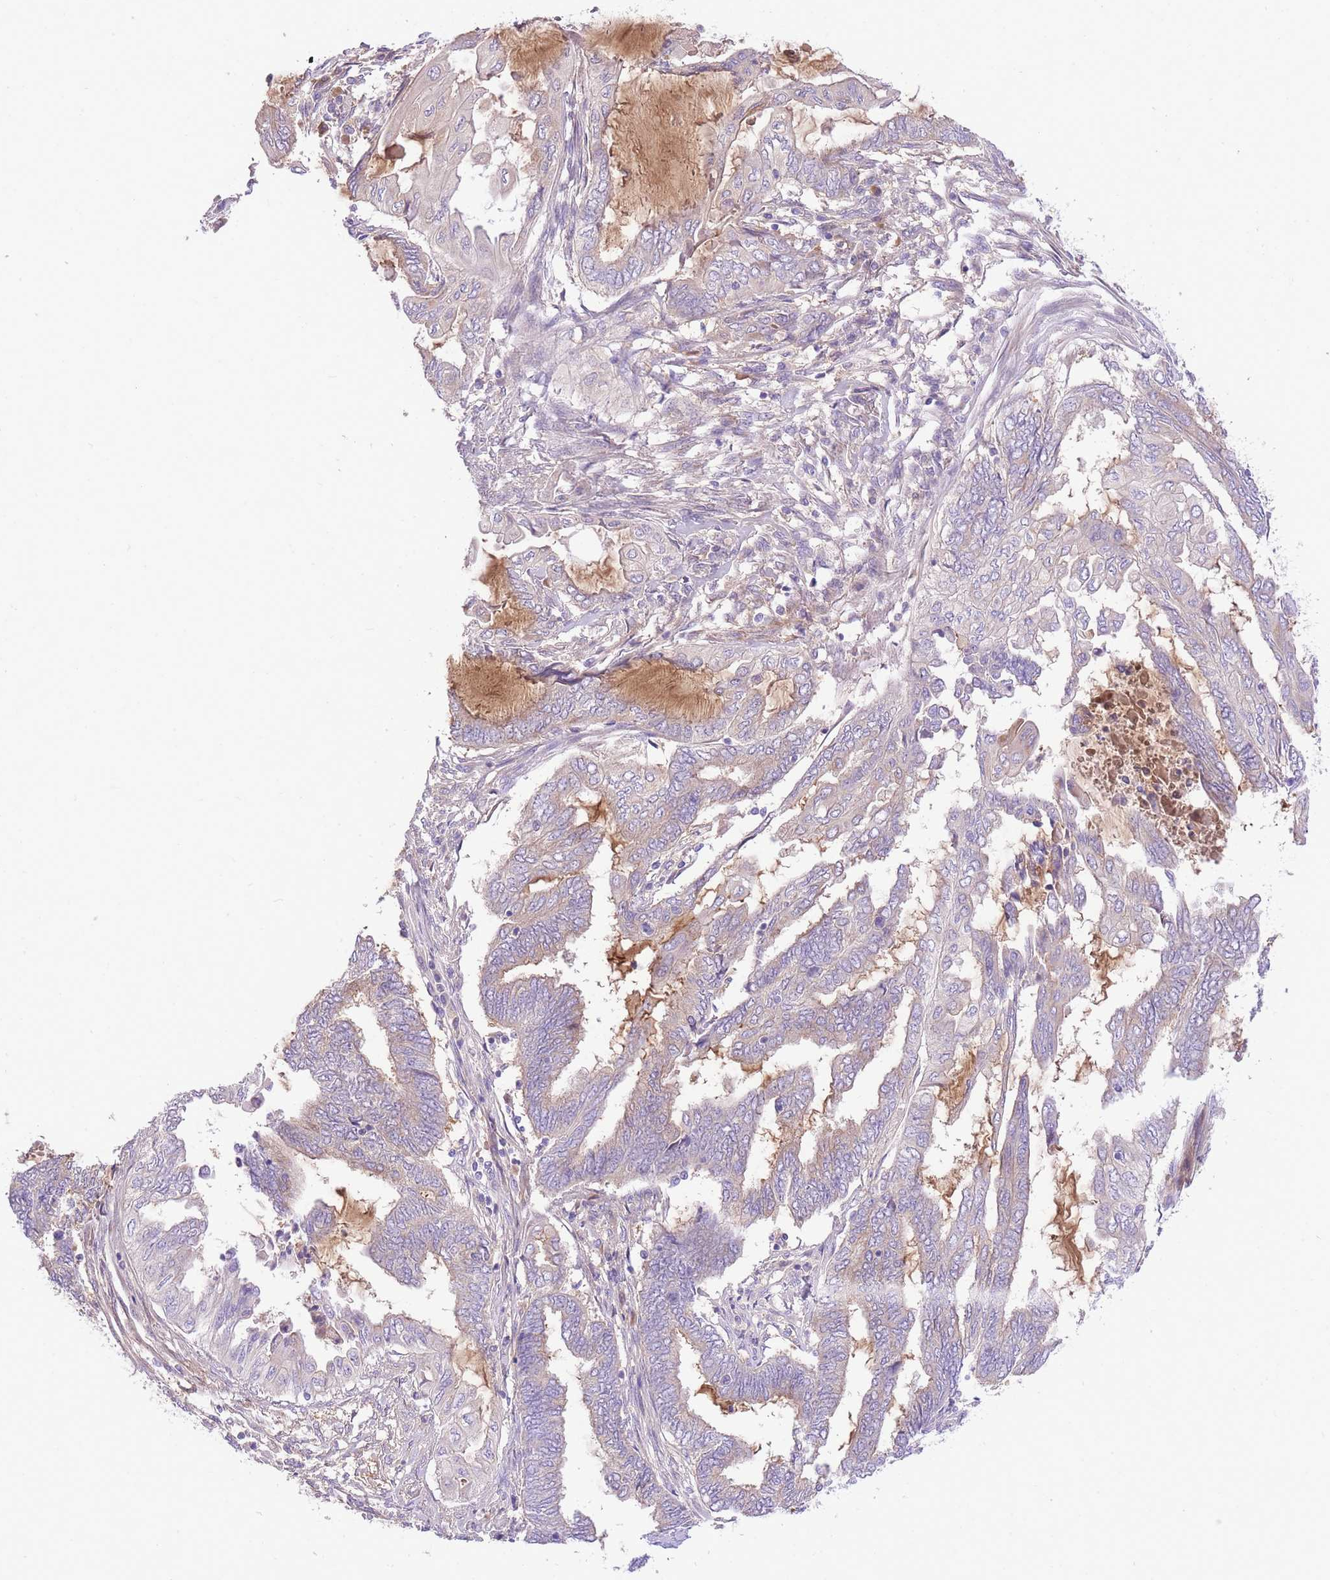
{"staining": {"intensity": "negative", "quantity": "none", "location": "none"}, "tissue": "endometrial cancer", "cell_type": "Tumor cells", "image_type": "cancer", "snomed": [{"axis": "morphology", "description": "Adenocarcinoma, NOS"}, {"axis": "topography", "description": "Uterus"}, {"axis": "topography", "description": "Endometrium"}], "caption": "Immunohistochemistry of human endometrial adenocarcinoma demonstrates no staining in tumor cells. (DAB (3,3'-diaminobenzidine) immunohistochemistry (IHC) visualized using brightfield microscopy, high magnification).", "gene": "LIPH", "patient": {"sex": "female", "age": 70}}